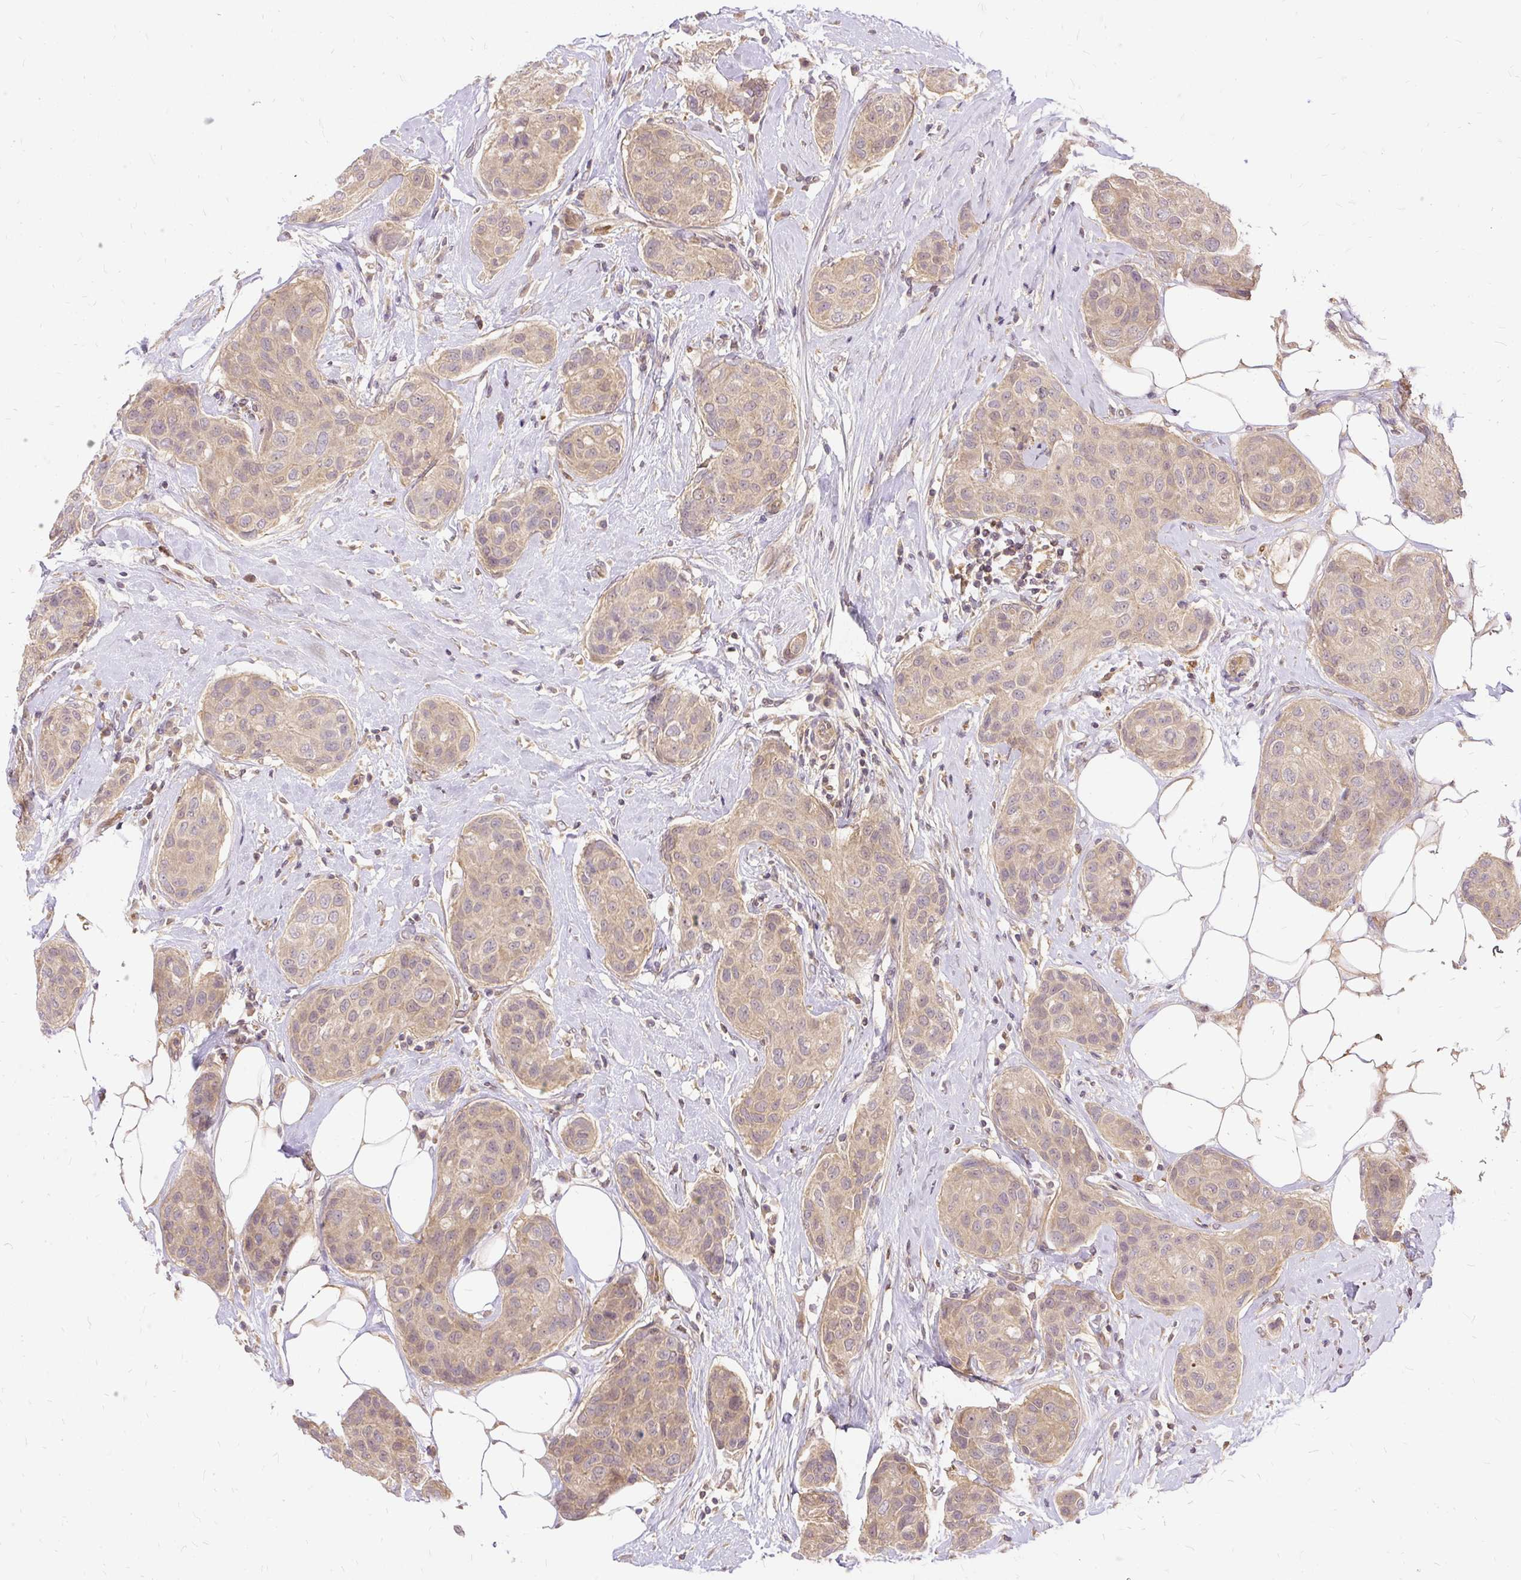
{"staining": {"intensity": "weak", "quantity": ">75%", "location": "cytoplasmic/membranous"}, "tissue": "breast cancer", "cell_type": "Tumor cells", "image_type": "cancer", "snomed": [{"axis": "morphology", "description": "Duct carcinoma"}, {"axis": "topography", "description": "Breast"}, {"axis": "topography", "description": "Lymph node"}], "caption": "A brown stain labels weak cytoplasmic/membranous staining of a protein in intraductal carcinoma (breast) tumor cells. The staining is performed using DAB (3,3'-diaminobenzidine) brown chromogen to label protein expression. The nuclei are counter-stained blue using hematoxylin.", "gene": "AP5S1", "patient": {"sex": "female", "age": 80}}